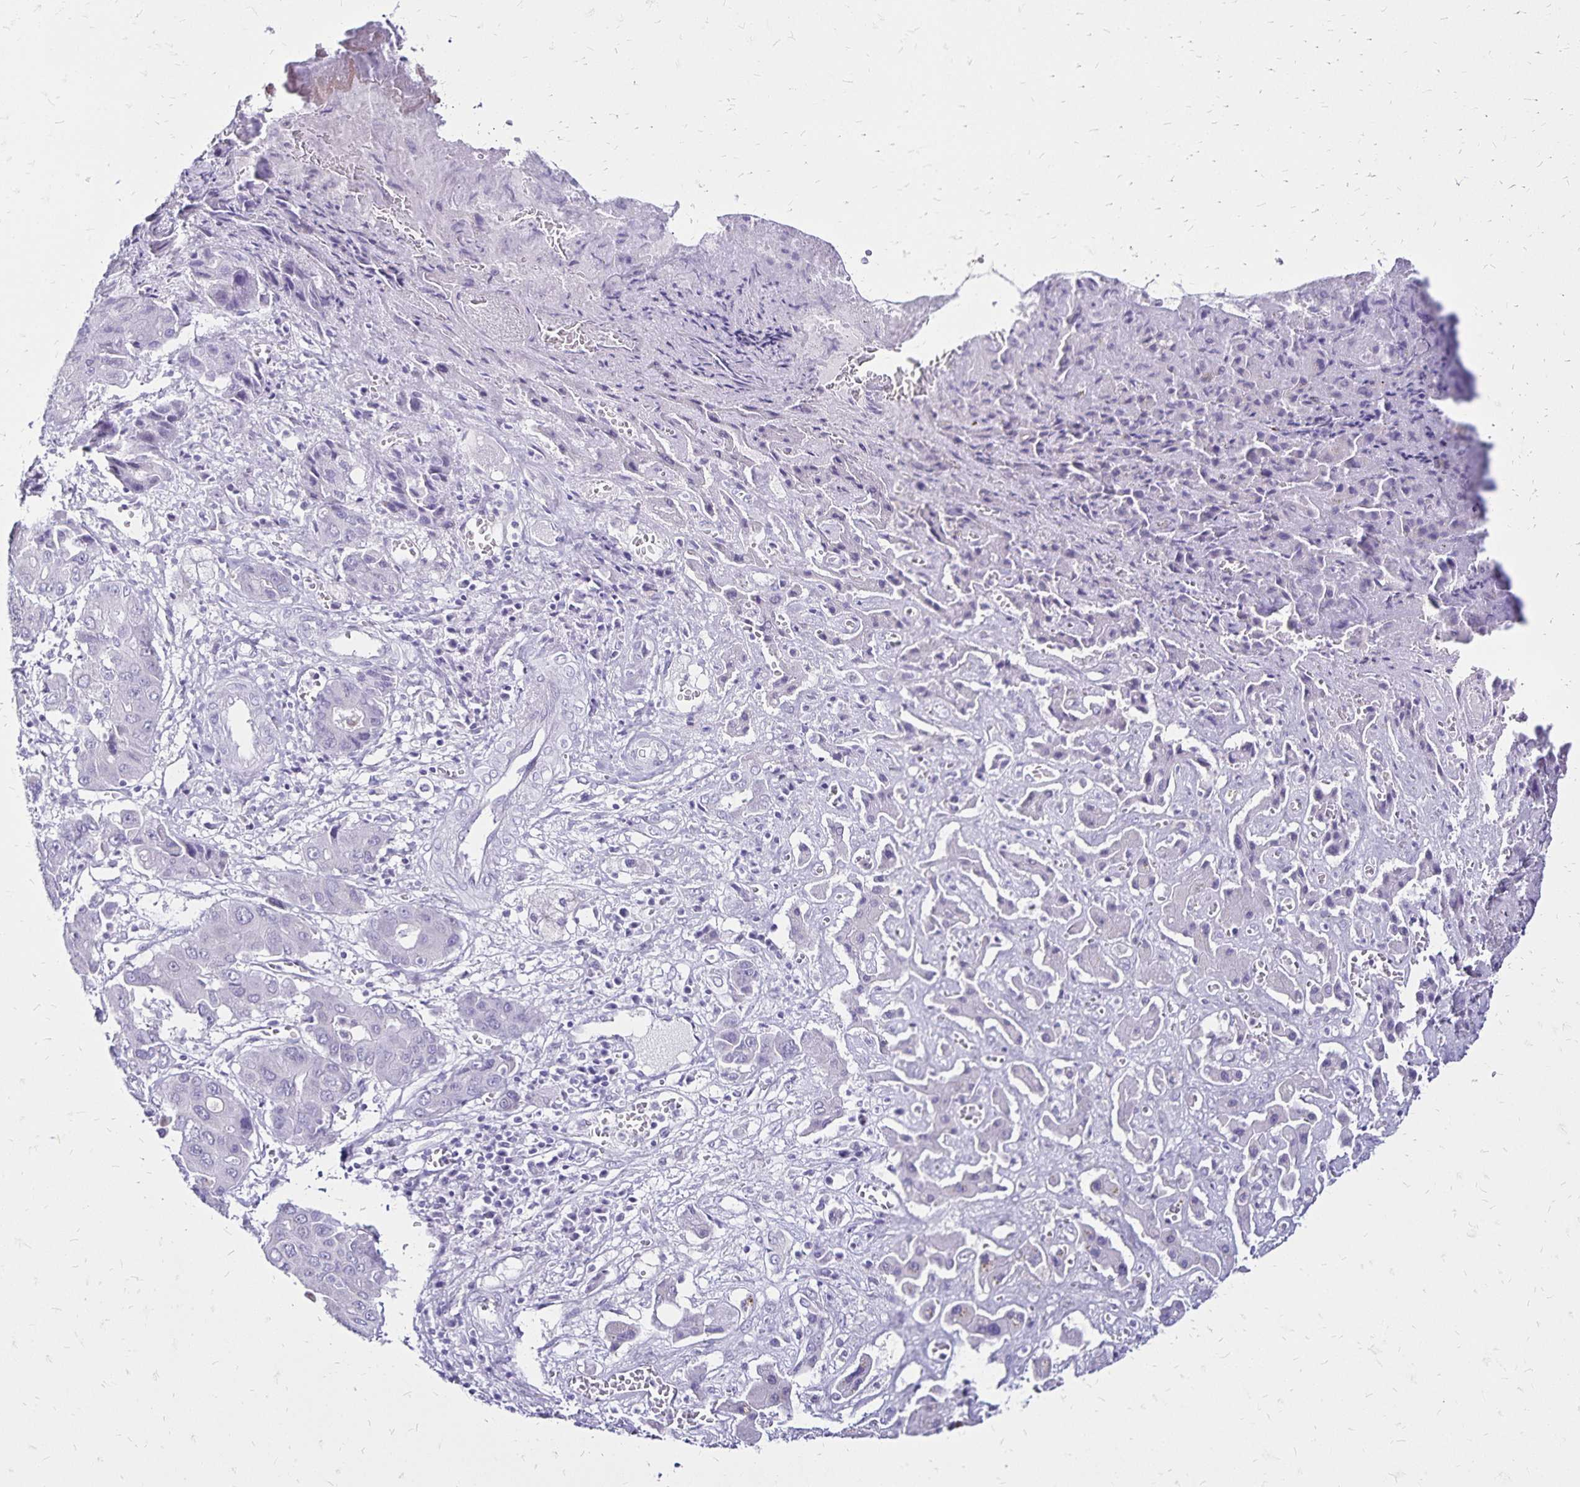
{"staining": {"intensity": "negative", "quantity": "none", "location": "none"}, "tissue": "liver cancer", "cell_type": "Tumor cells", "image_type": "cancer", "snomed": [{"axis": "morphology", "description": "Cholangiocarcinoma"}, {"axis": "topography", "description": "Liver"}], "caption": "Protein analysis of liver cholangiocarcinoma shows no significant staining in tumor cells.", "gene": "LIN28B", "patient": {"sex": "male", "age": 67}}